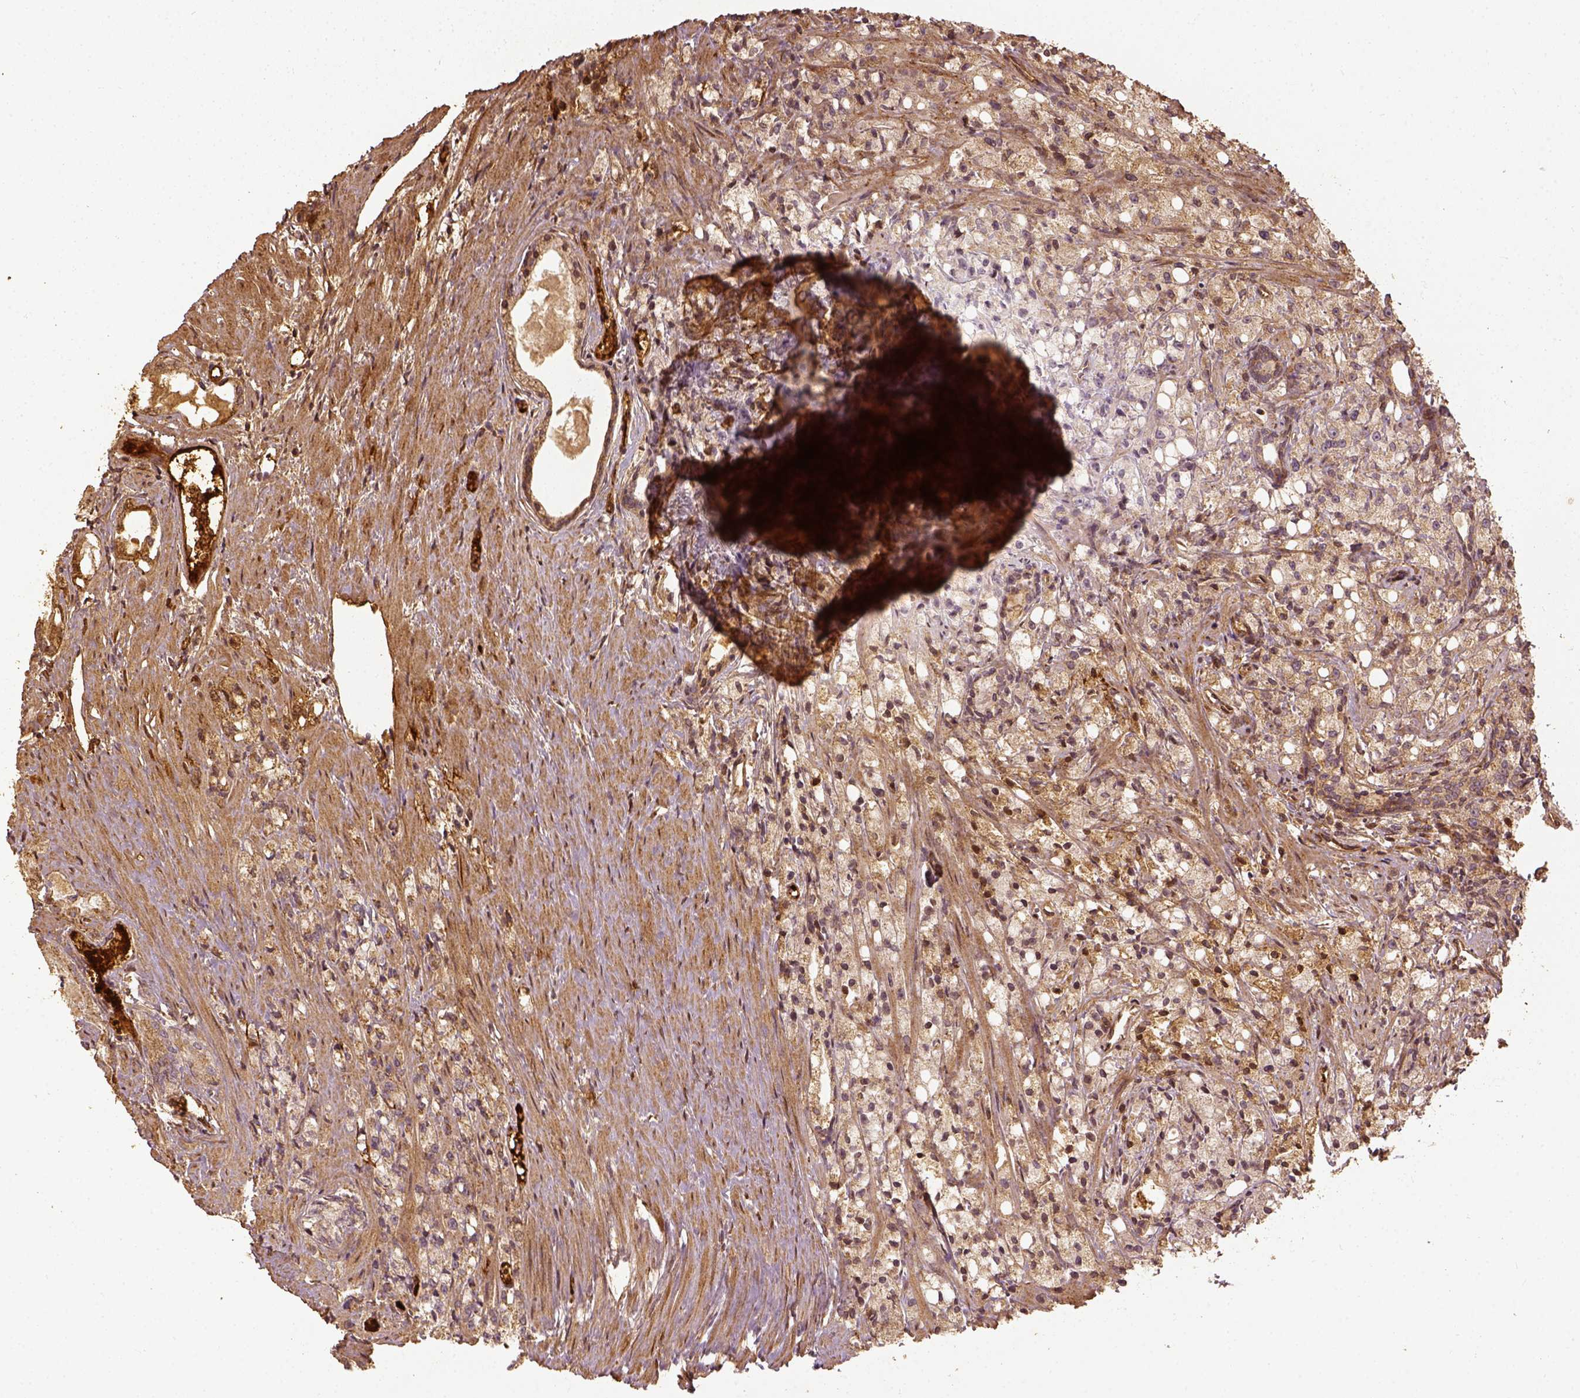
{"staining": {"intensity": "moderate", "quantity": "25%-75%", "location": "cytoplasmic/membranous"}, "tissue": "prostate cancer", "cell_type": "Tumor cells", "image_type": "cancer", "snomed": [{"axis": "morphology", "description": "Adenocarcinoma, High grade"}, {"axis": "topography", "description": "Prostate"}], "caption": "Tumor cells demonstrate medium levels of moderate cytoplasmic/membranous staining in approximately 25%-75% of cells in prostate cancer (adenocarcinoma (high-grade)). (Stains: DAB (3,3'-diaminobenzidine) in brown, nuclei in blue, Microscopy: brightfield microscopy at high magnification).", "gene": "VEGFA", "patient": {"sex": "male", "age": 75}}